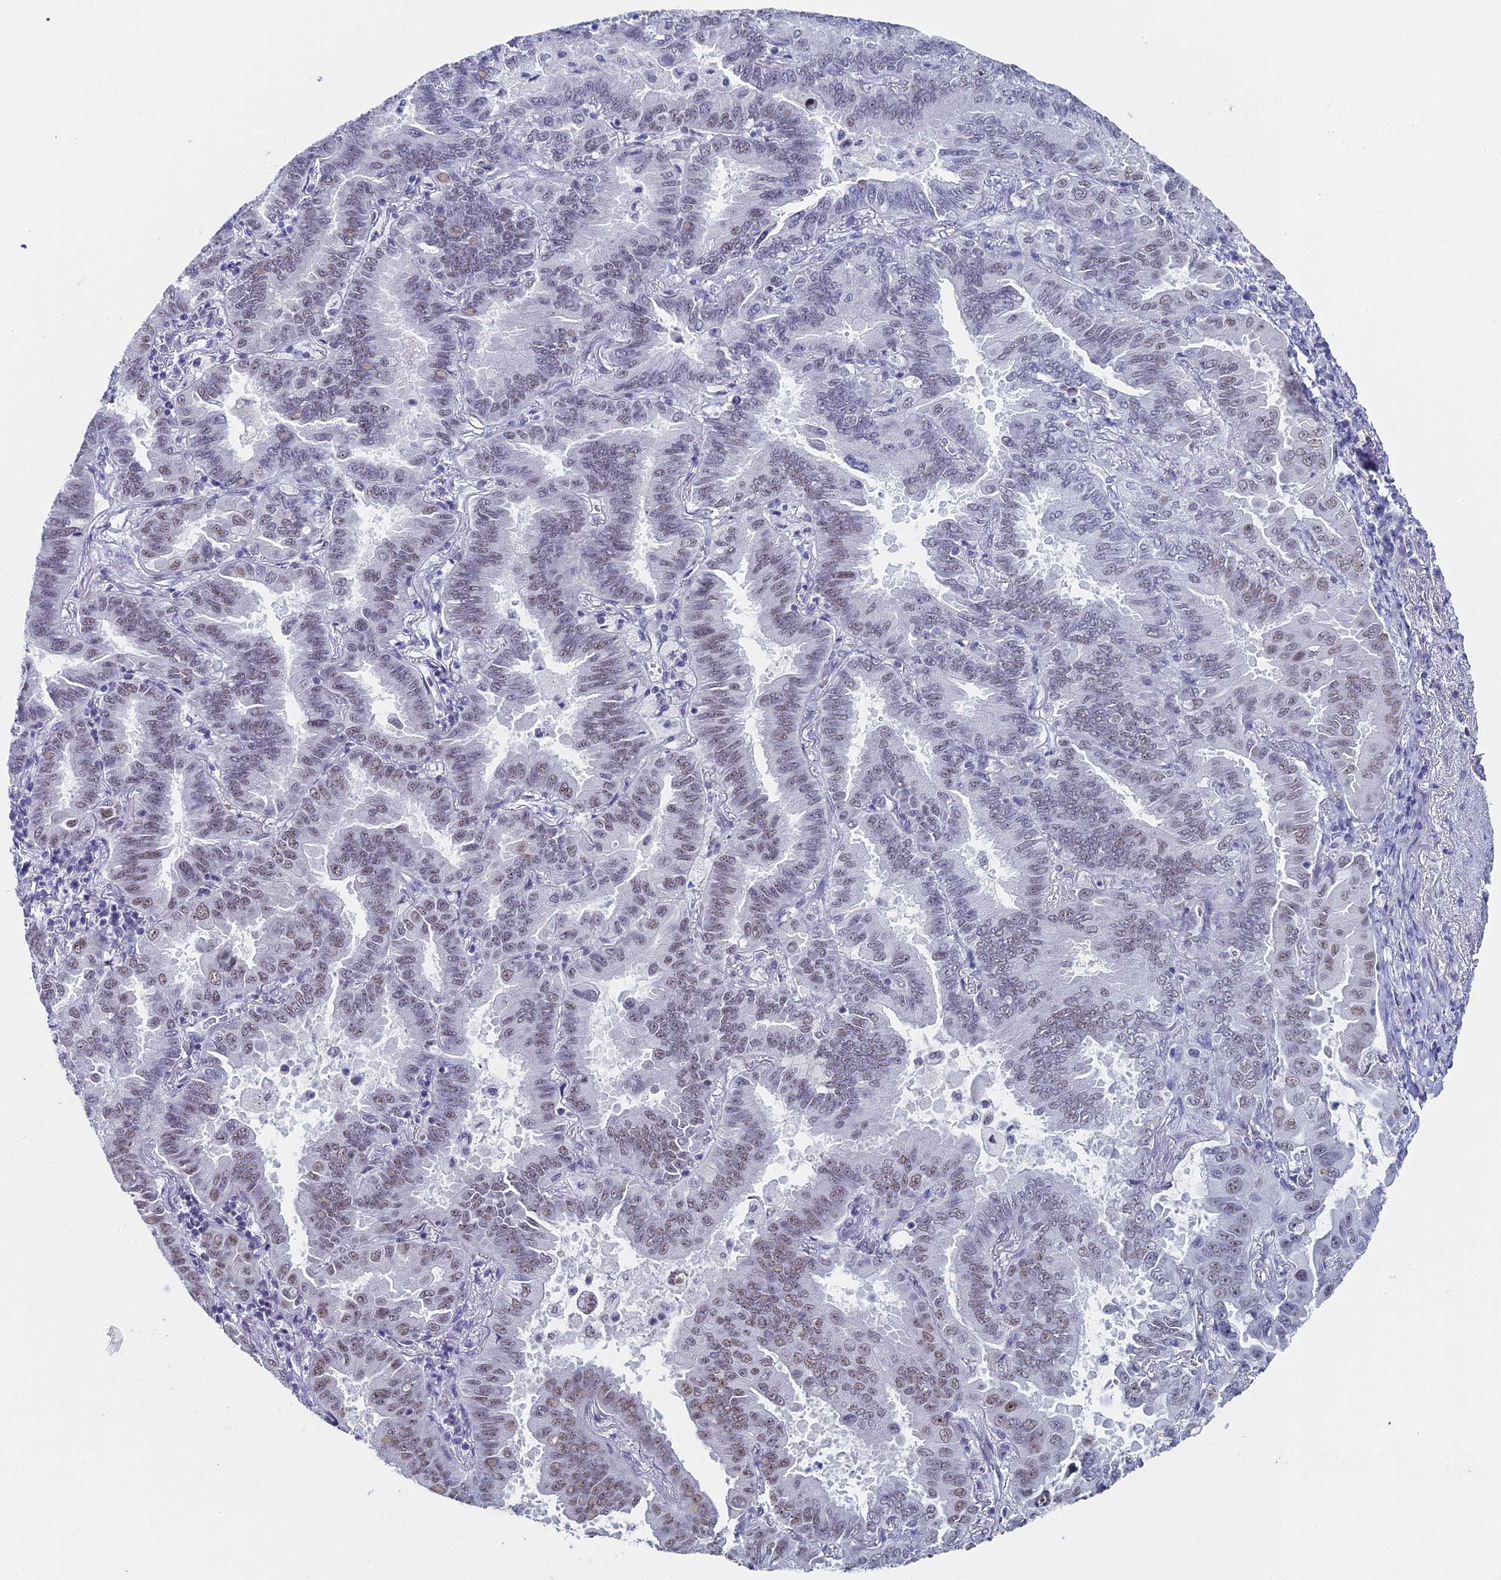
{"staining": {"intensity": "moderate", "quantity": "25%-75%", "location": "nuclear"}, "tissue": "lung cancer", "cell_type": "Tumor cells", "image_type": "cancer", "snomed": [{"axis": "morphology", "description": "Adenocarcinoma, NOS"}, {"axis": "topography", "description": "Lung"}], "caption": "IHC micrograph of neoplastic tissue: human adenocarcinoma (lung) stained using immunohistochemistry demonstrates medium levels of moderate protein expression localized specifically in the nuclear of tumor cells, appearing as a nuclear brown color.", "gene": "CD2BP2", "patient": {"sex": "male", "age": 64}}